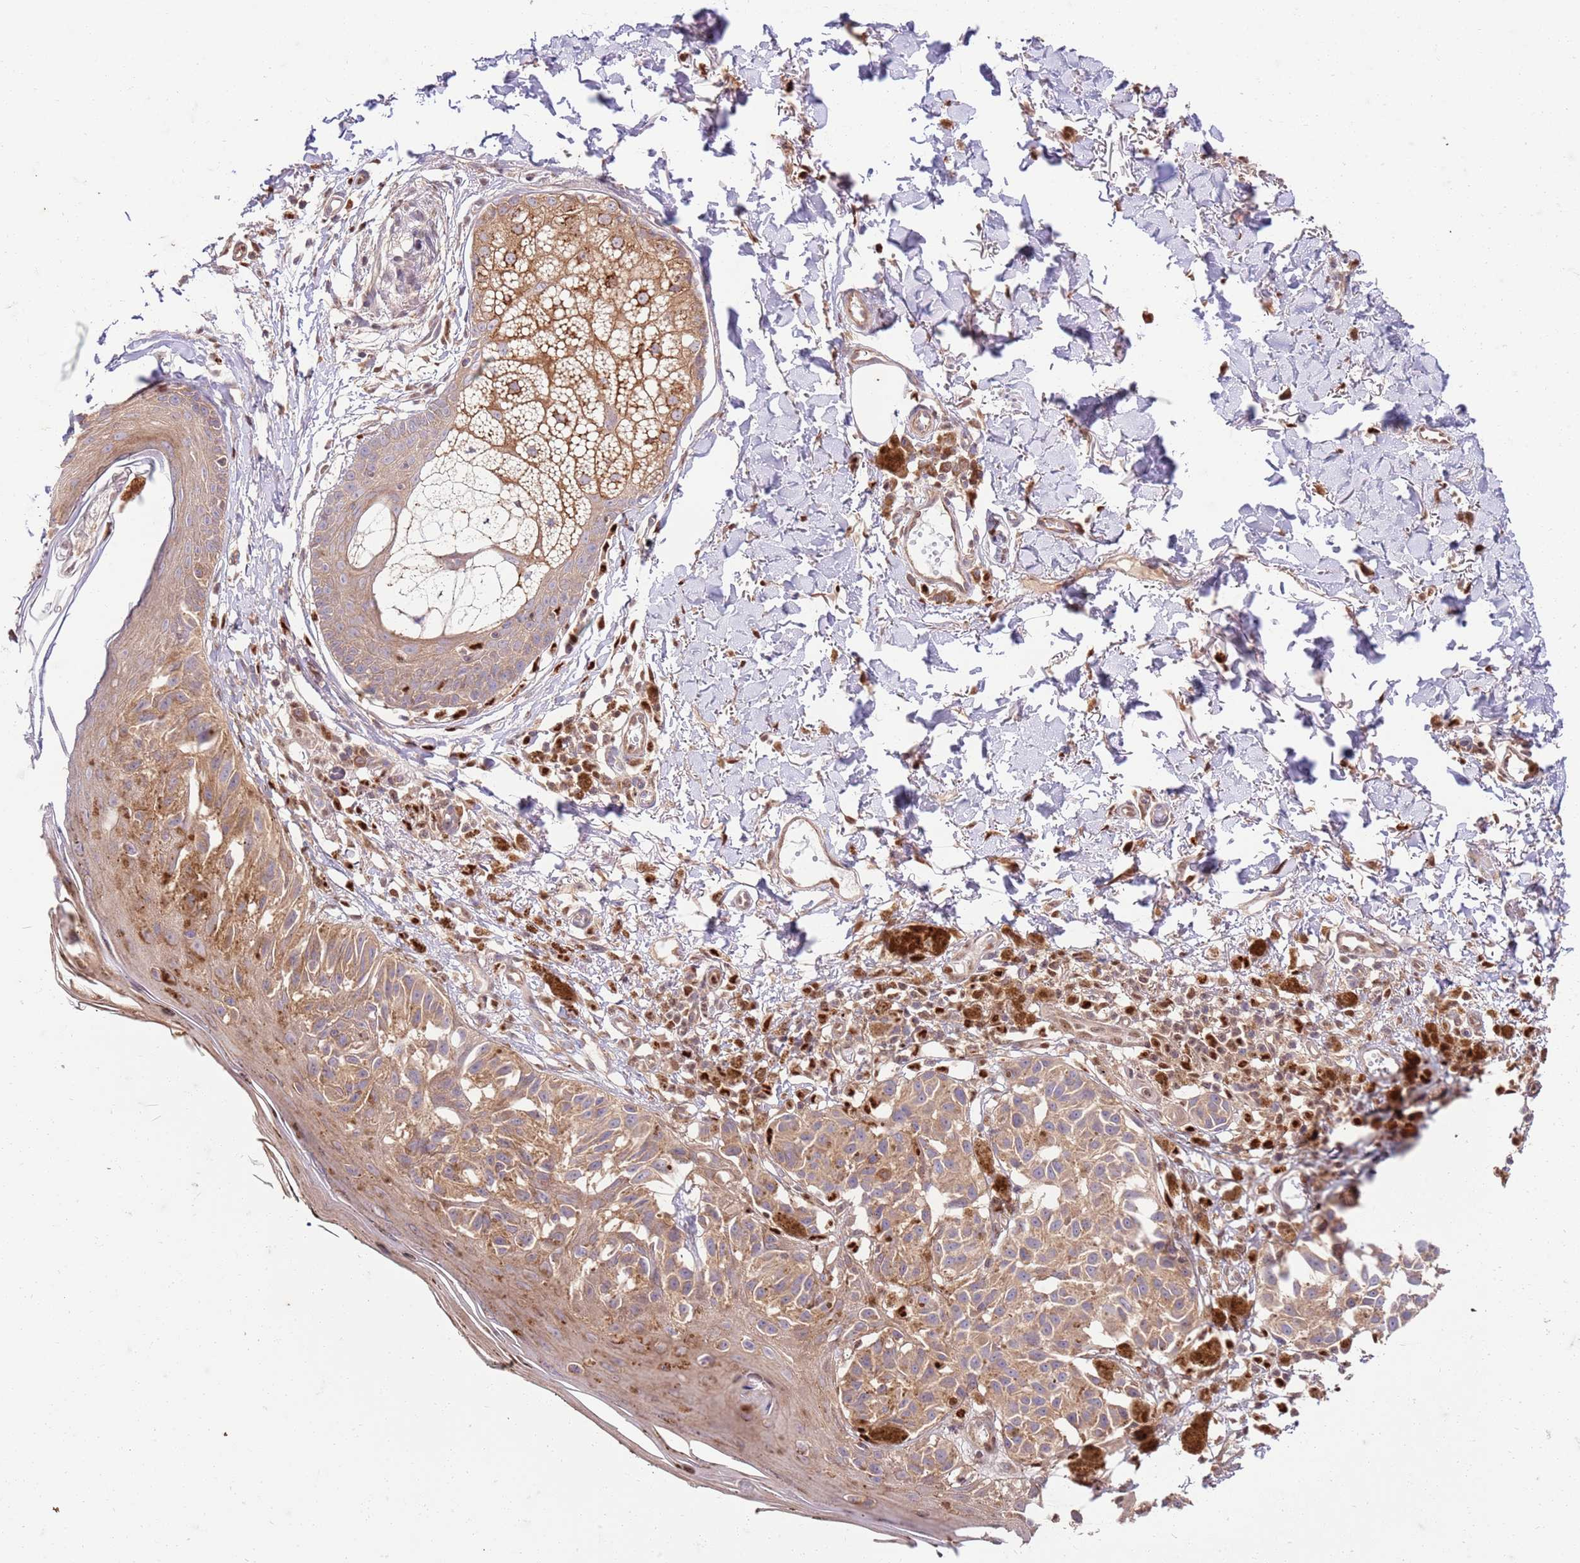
{"staining": {"intensity": "weak", "quantity": ">75%", "location": "cytoplasmic/membranous"}, "tissue": "melanoma", "cell_type": "Tumor cells", "image_type": "cancer", "snomed": [{"axis": "morphology", "description": "Malignant melanoma, NOS"}, {"axis": "topography", "description": "Skin"}], "caption": "Malignant melanoma stained with immunohistochemistry (IHC) reveals weak cytoplasmic/membranous positivity in about >75% of tumor cells.", "gene": "OSBP", "patient": {"sex": "male", "age": 73}}